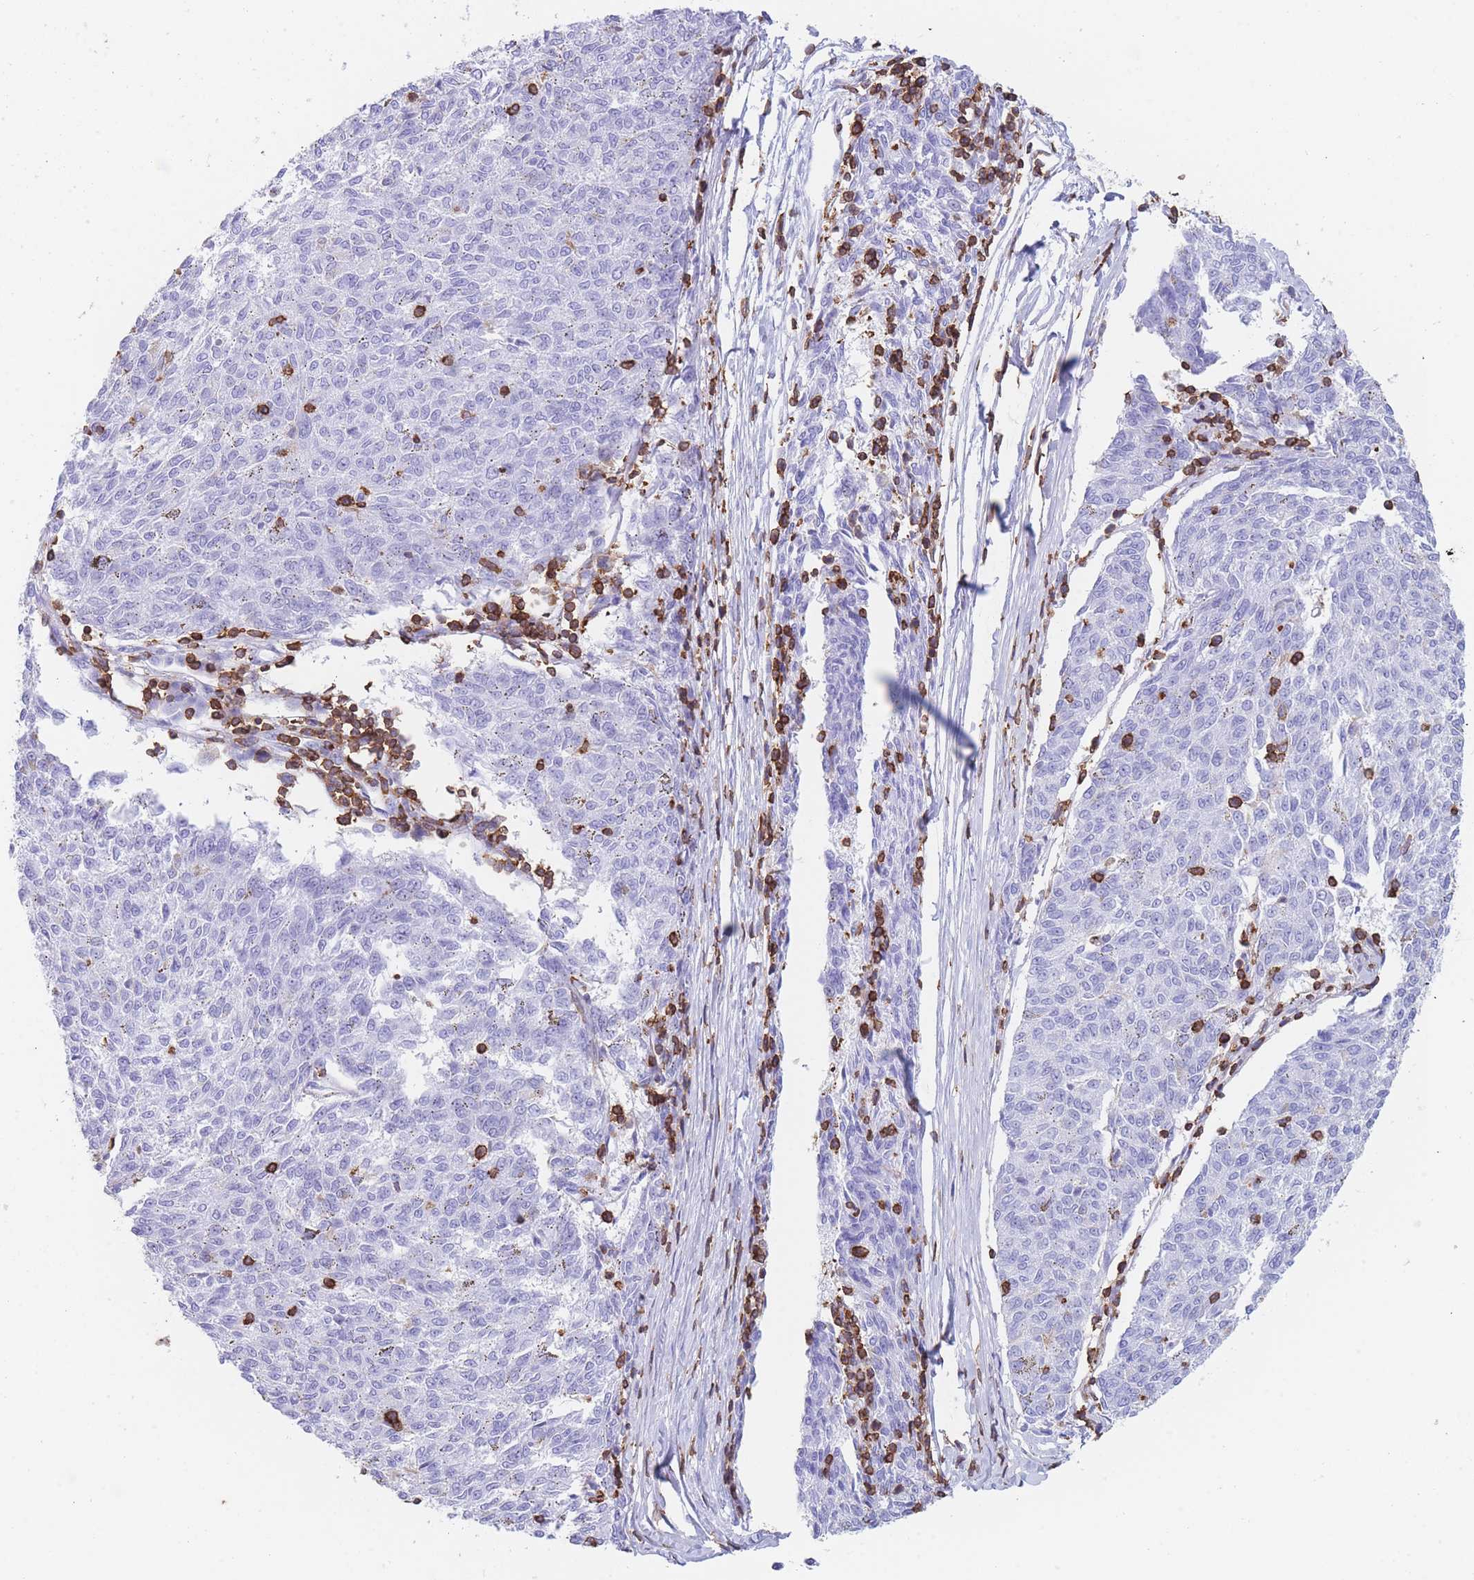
{"staining": {"intensity": "negative", "quantity": "none", "location": "none"}, "tissue": "melanoma", "cell_type": "Tumor cells", "image_type": "cancer", "snomed": [{"axis": "morphology", "description": "Malignant melanoma, NOS"}, {"axis": "topography", "description": "Skin"}], "caption": "Malignant melanoma was stained to show a protein in brown. There is no significant staining in tumor cells.", "gene": "CORO1A", "patient": {"sex": "female", "age": 72}}